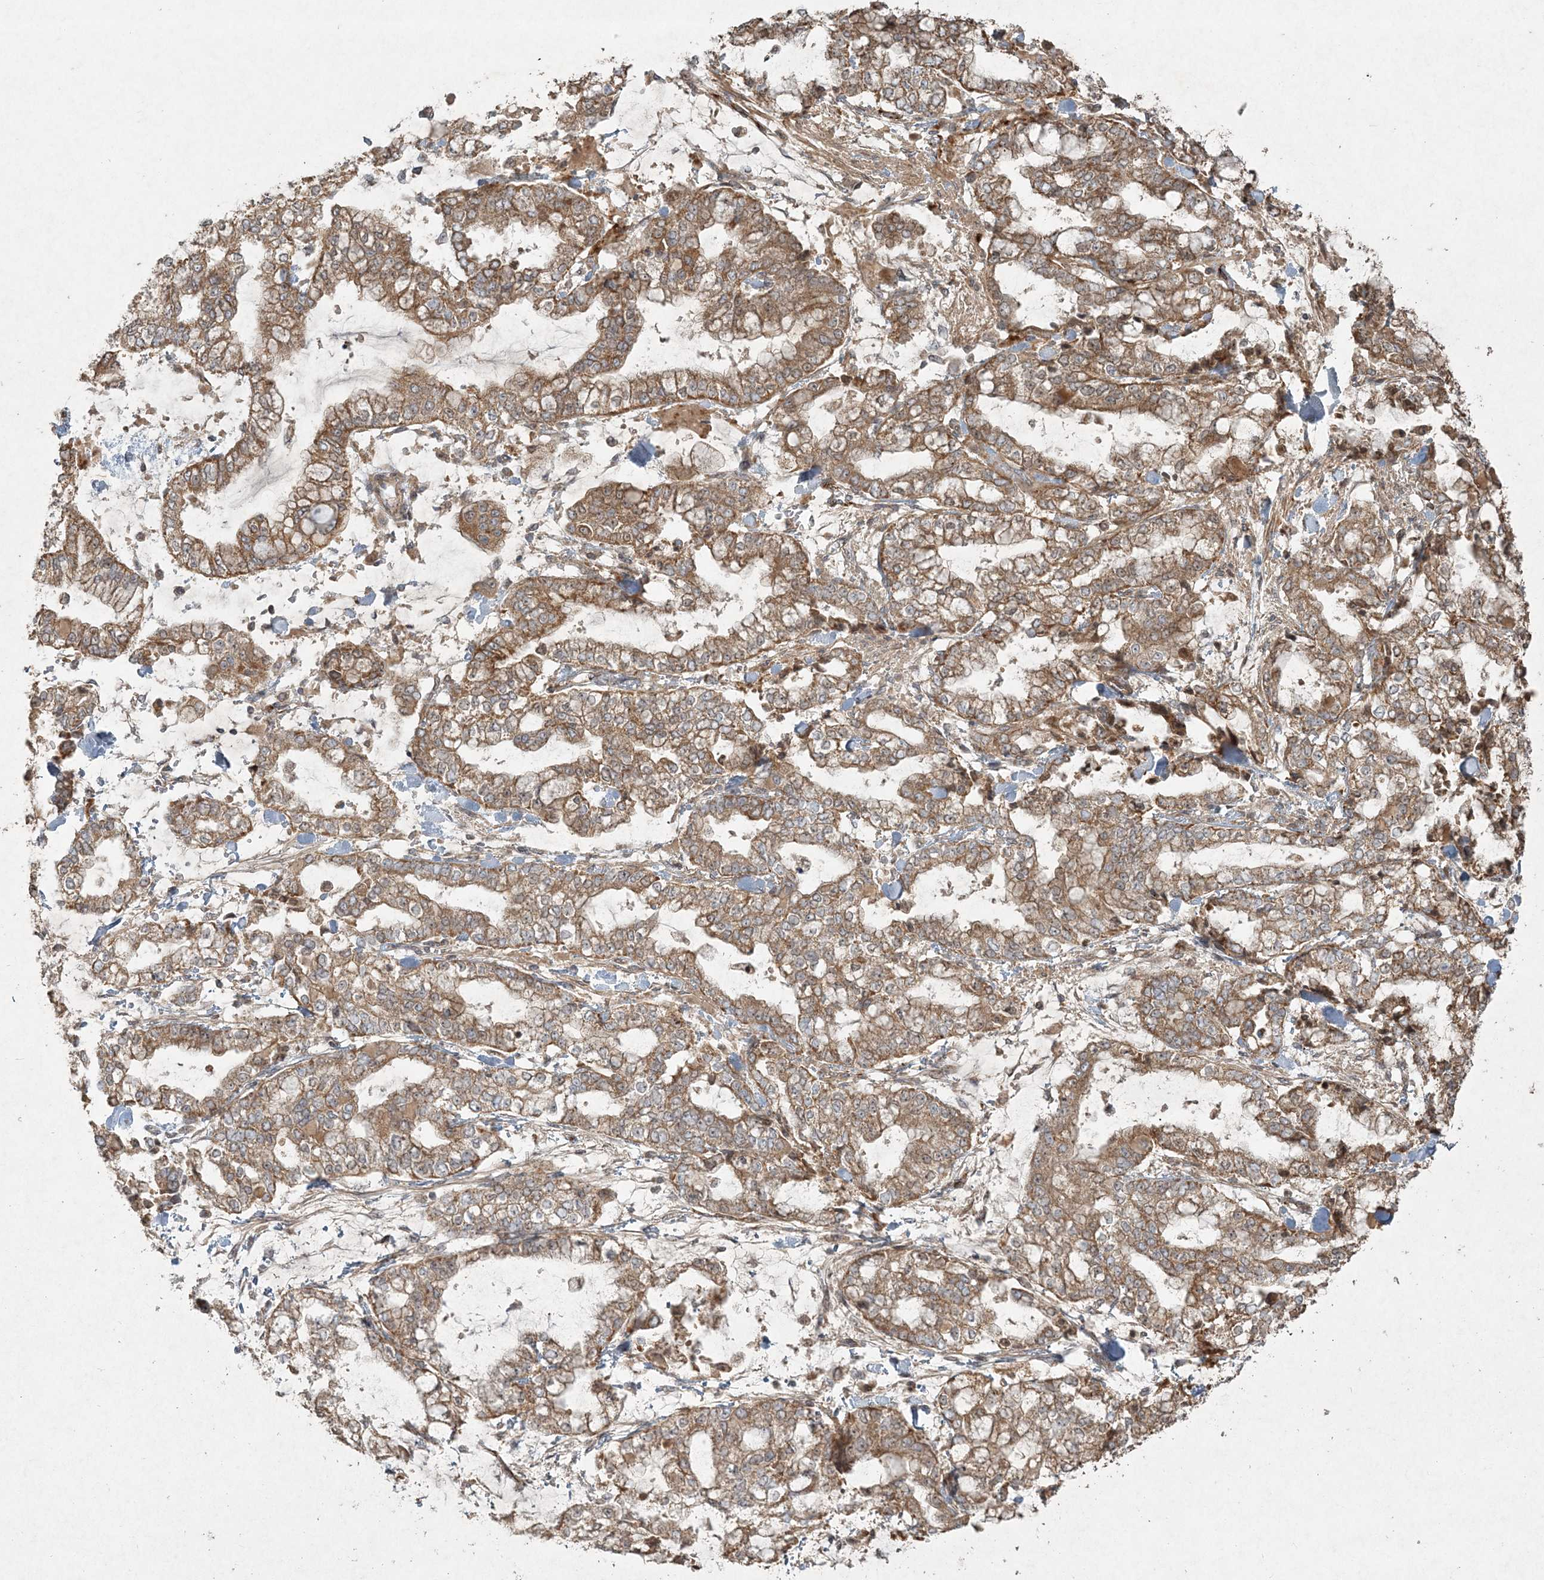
{"staining": {"intensity": "moderate", "quantity": ">75%", "location": "cytoplasmic/membranous"}, "tissue": "stomach cancer", "cell_type": "Tumor cells", "image_type": "cancer", "snomed": [{"axis": "morphology", "description": "Normal tissue, NOS"}, {"axis": "morphology", "description": "Adenocarcinoma, NOS"}, {"axis": "topography", "description": "Stomach, upper"}, {"axis": "topography", "description": "Stomach"}], "caption": "This photomicrograph demonstrates immunohistochemistry staining of human stomach cancer, with medium moderate cytoplasmic/membranous positivity in about >75% of tumor cells.", "gene": "ANAPC16", "patient": {"sex": "male", "age": 76}}